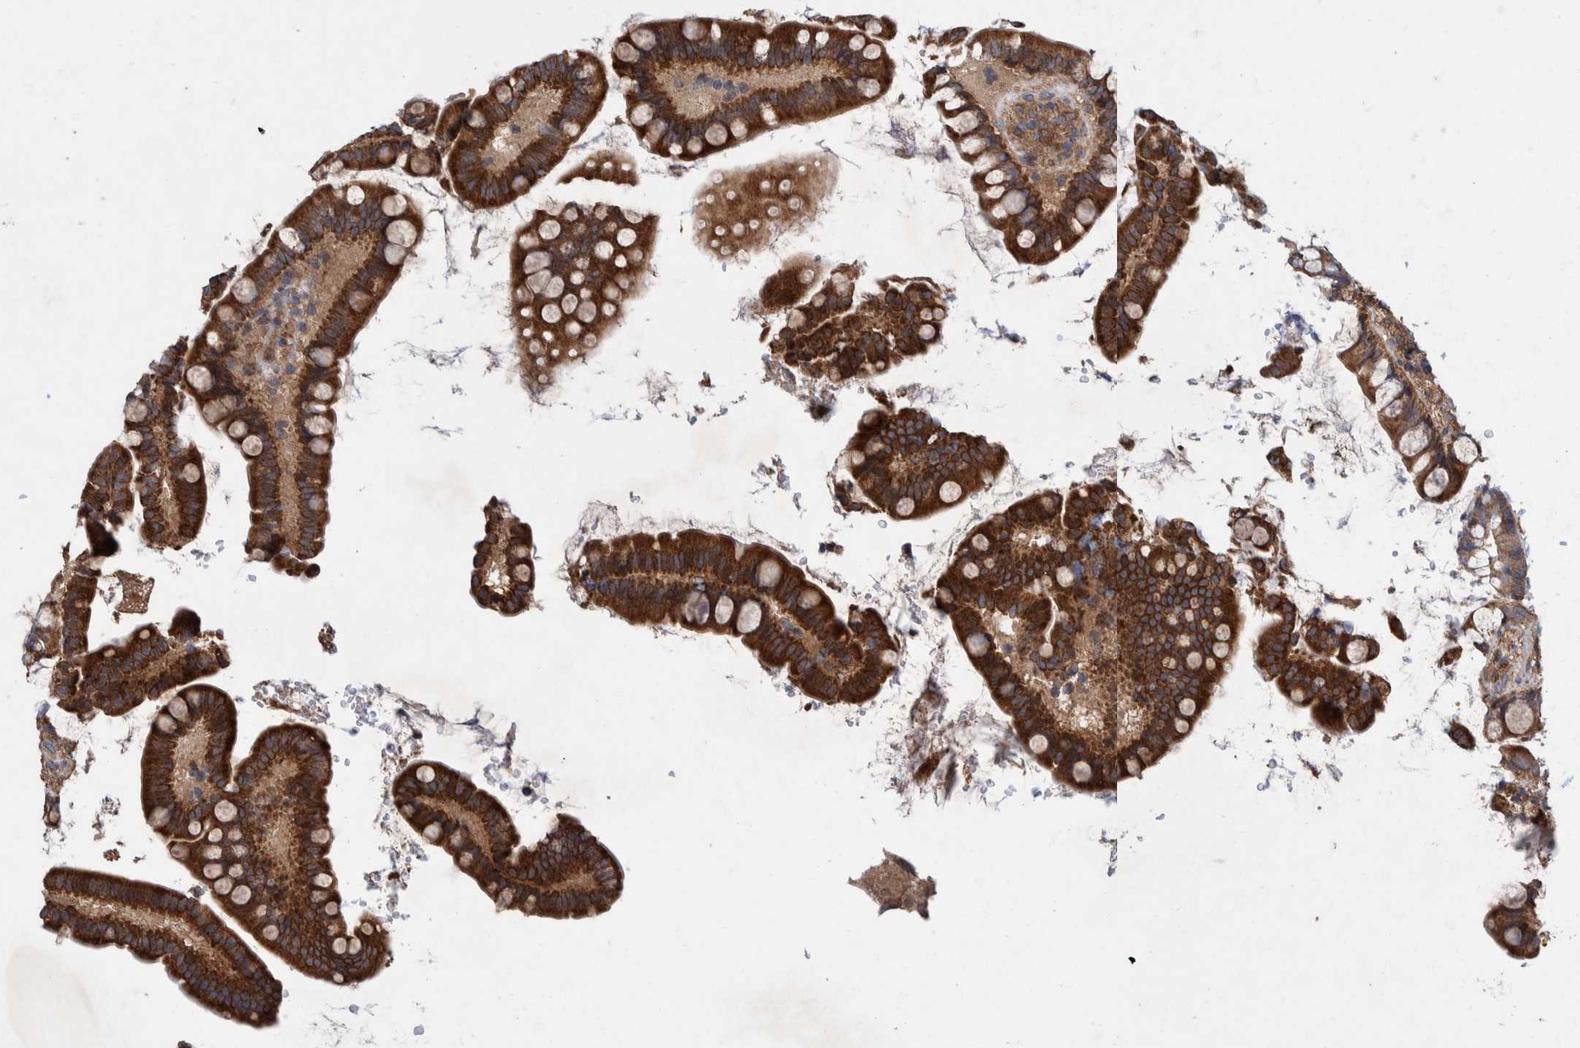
{"staining": {"intensity": "strong", "quantity": ">75%", "location": "cytoplasmic/membranous"}, "tissue": "small intestine", "cell_type": "Glandular cells", "image_type": "normal", "snomed": [{"axis": "morphology", "description": "Normal tissue, NOS"}, {"axis": "topography", "description": "Smooth muscle"}, {"axis": "topography", "description": "Small intestine"}], "caption": "Small intestine stained for a protein (brown) displays strong cytoplasmic/membranous positive staining in approximately >75% of glandular cells.", "gene": "PIK3R6", "patient": {"sex": "female", "age": 84}}